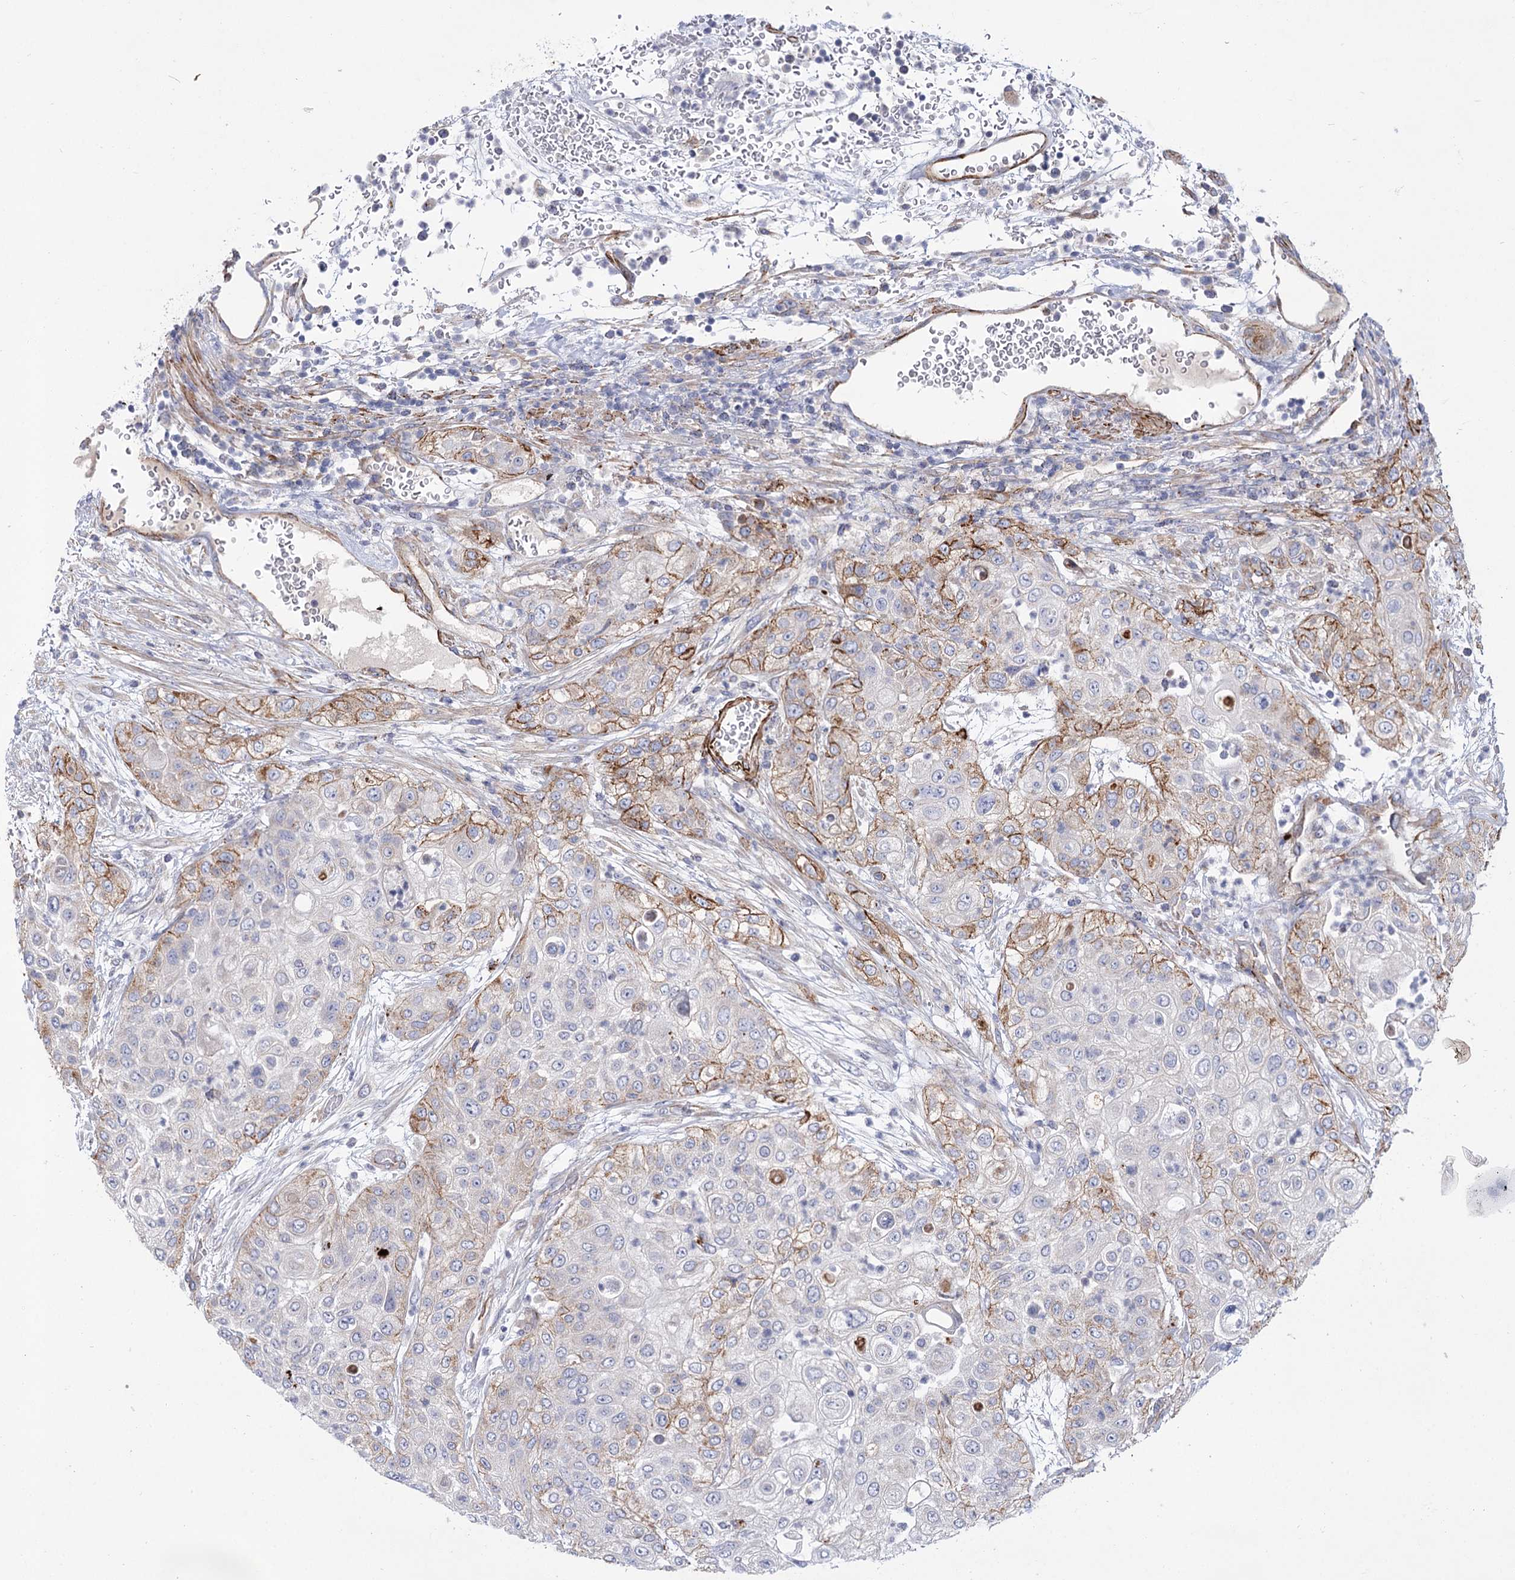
{"staining": {"intensity": "moderate", "quantity": "<25%", "location": "cytoplasmic/membranous"}, "tissue": "urothelial cancer", "cell_type": "Tumor cells", "image_type": "cancer", "snomed": [{"axis": "morphology", "description": "Urothelial carcinoma, High grade"}, {"axis": "topography", "description": "Urinary bladder"}], "caption": "There is low levels of moderate cytoplasmic/membranous staining in tumor cells of urothelial cancer, as demonstrated by immunohistochemical staining (brown color).", "gene": "TMEM164", "patient": {"sex": "female", "age": 79}}